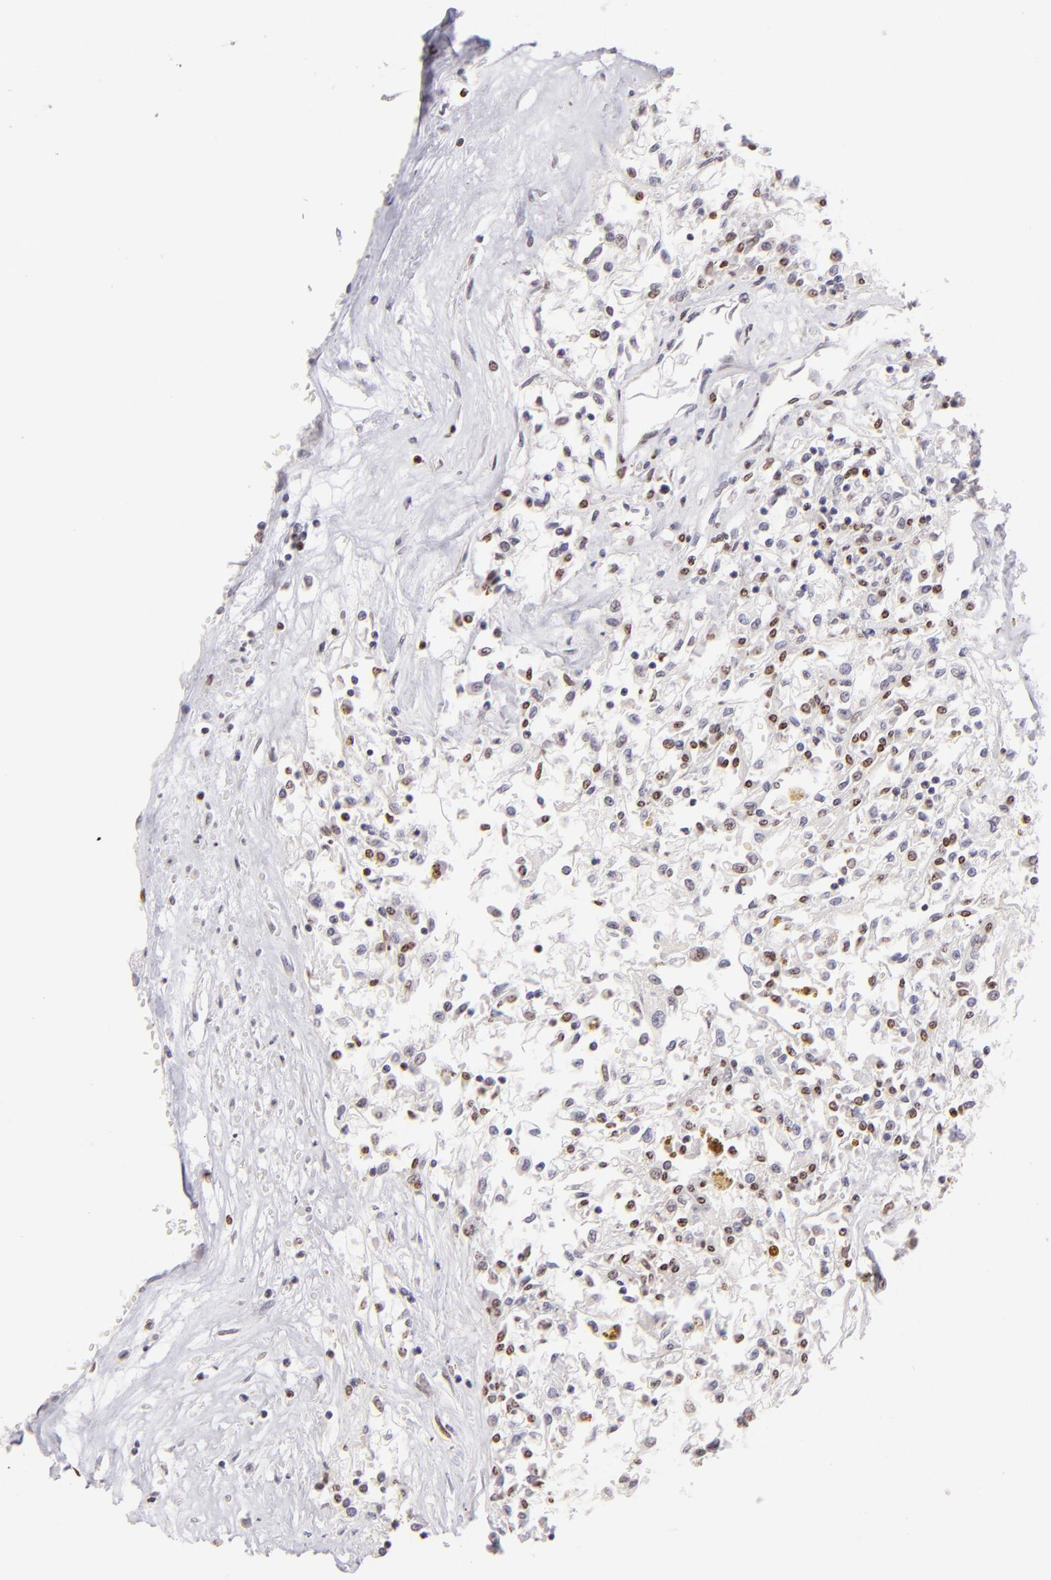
{"staining": {"intensity": "weak", "quantity": "25%-75%", "location": "nuclear"}, "tissue": "renal cancer", "cell_type": "Tumor cells", "image_type": "cancer", "snomed": [{"axis": "morphology", "description": "Adenocarcinoma, NOS"}, {"axis": "topography", "description": "Kidney"}], "caption": "Adenocarcinoma (renal) stained with a brown dye reveals weak nuclear positive positivity in approximately 25%-75% of tumor cells.", "gene": "POU2F1", "patient": {"sex": "male", "age": 78}}